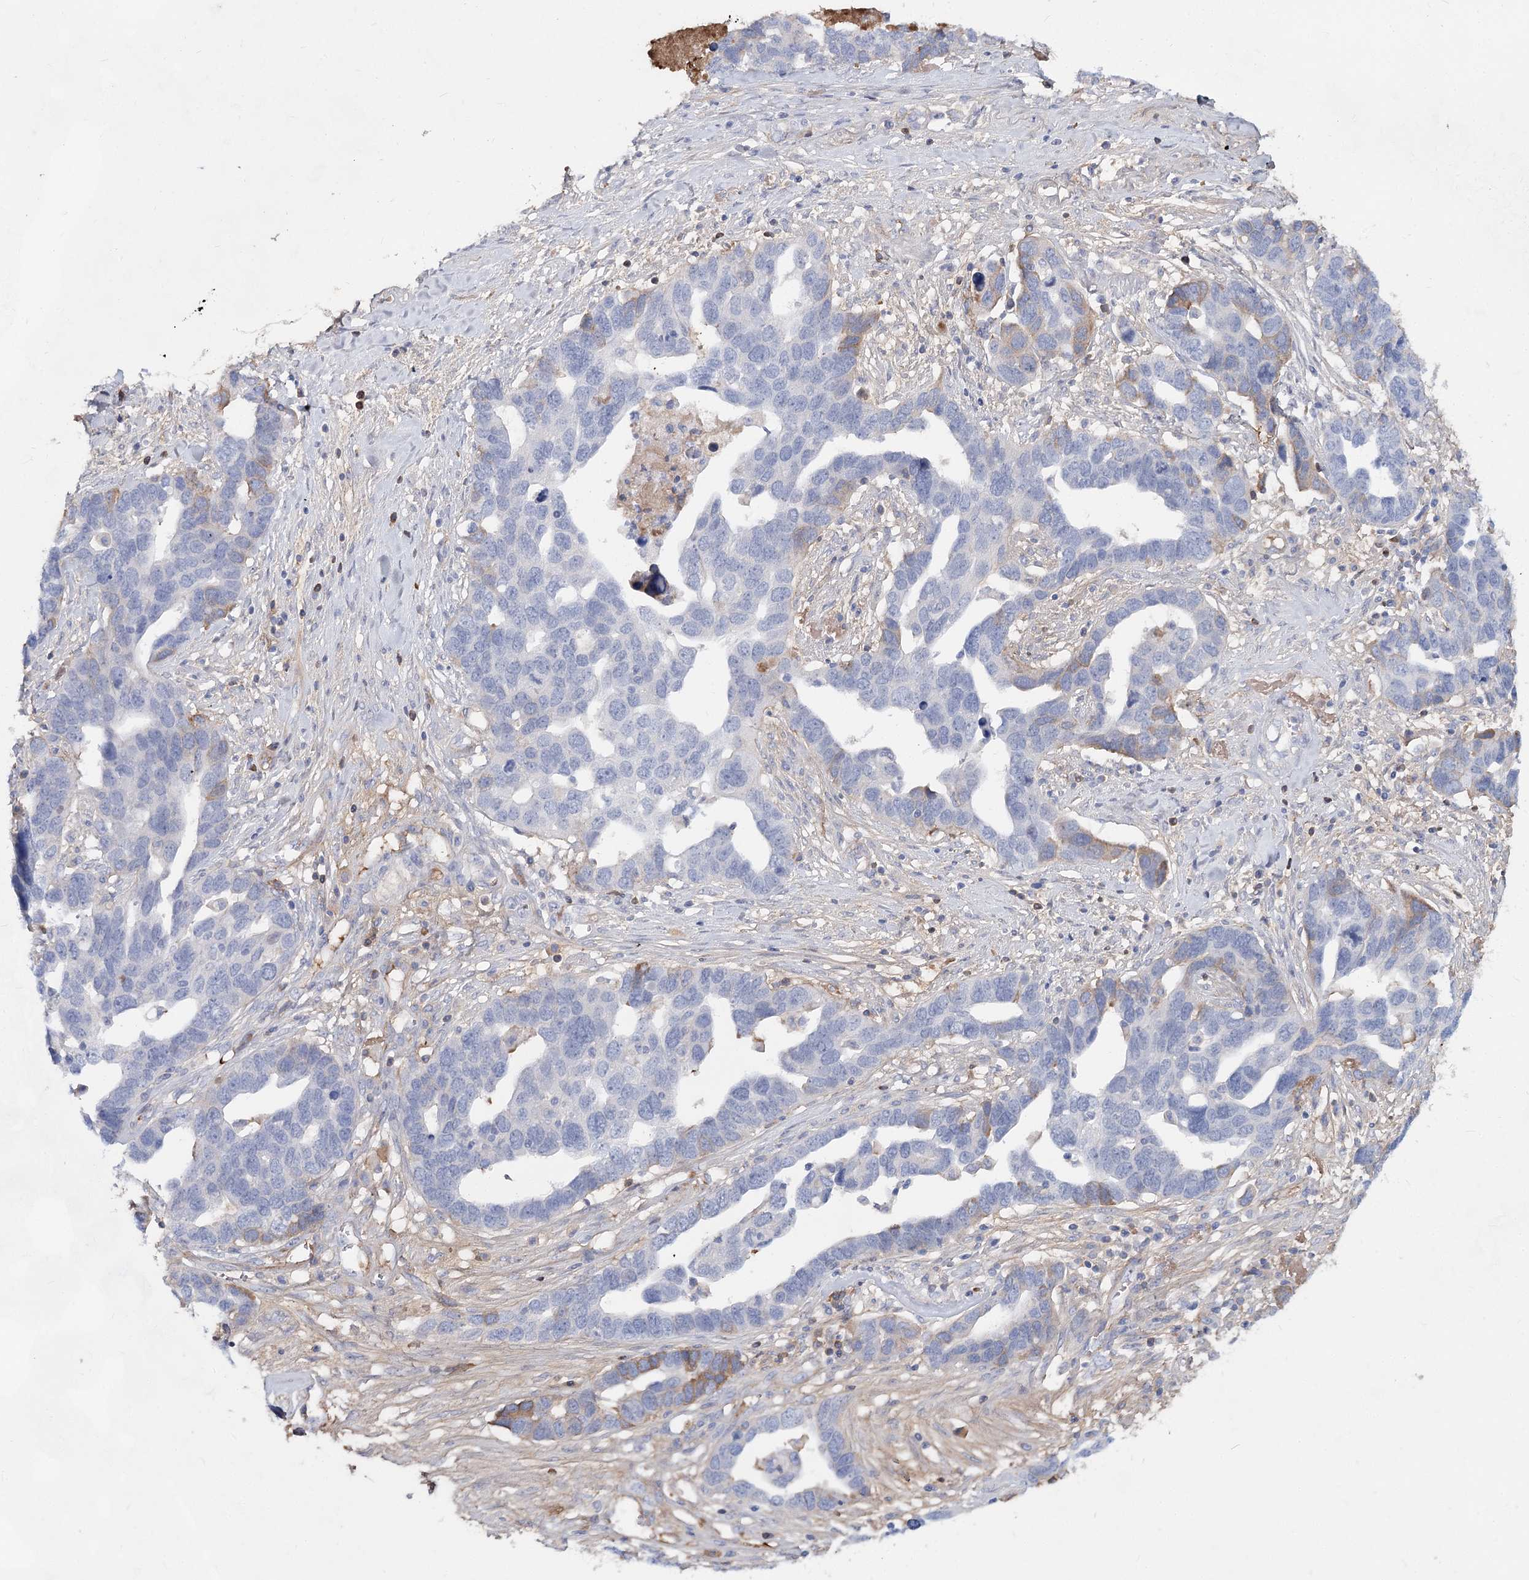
{"staining": {"intensity": "negative", "quantity": "none", "location": "none"}, "tissue": "ovarian cancer", "cell_type": "Tumor cells", "image_type": "cancer", "snomed": [{"axis": "morphology", "description": "Cystadenocarcinoma, serous, NOS"}, {"axis": "topography", "description": "Ovary"}], "caption": "Ovarian serous cystadenocarcinoma stained for a protein using IHC displays no staining tumor cells.", "gene": "TASOR2", "patient": {"sex": "female", "age": 54}}